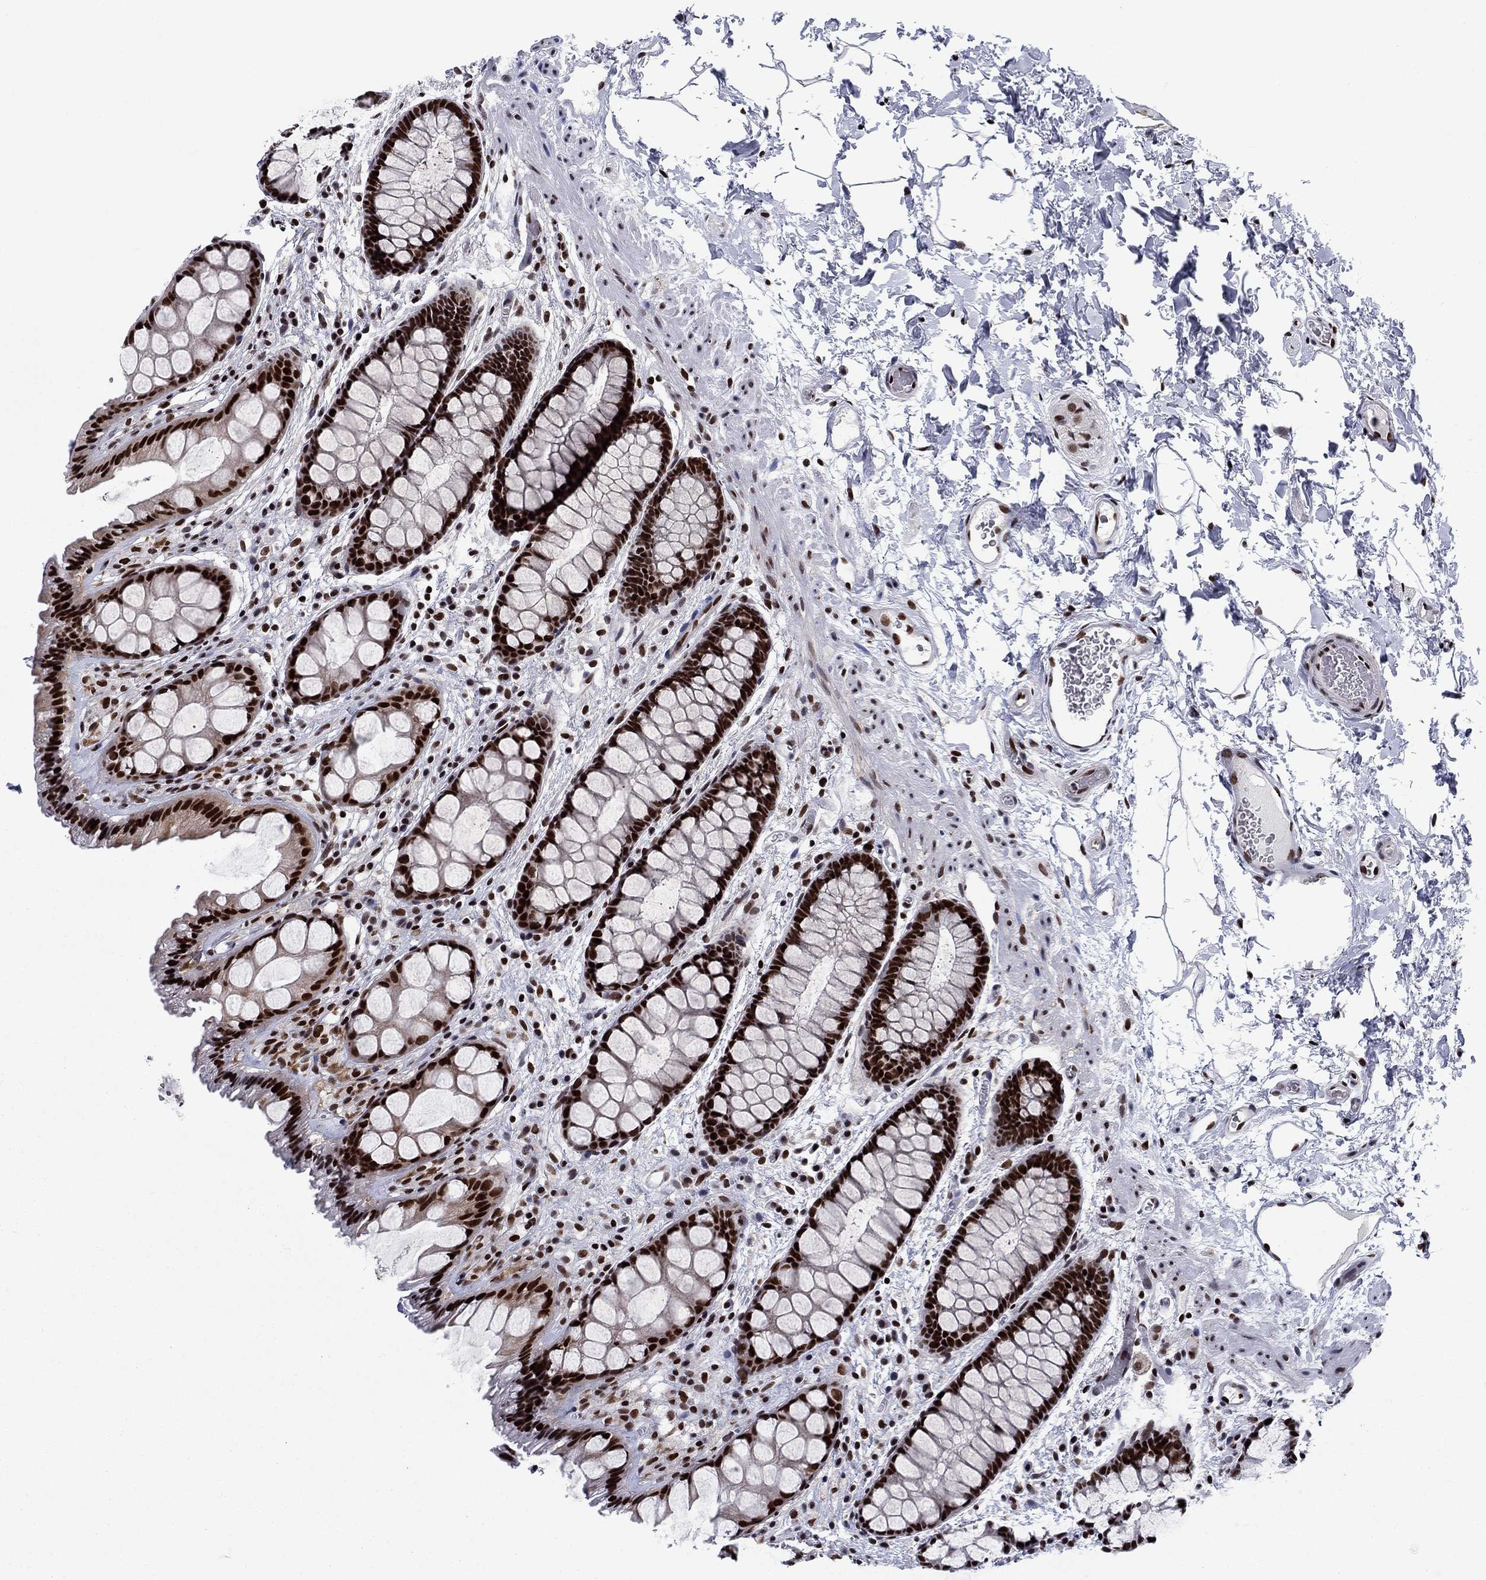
{"staining": {"intensity": "strong", "quantity": ">75%", "location": "nuclear"}, "tissue": "rectum", "cell_type": "Glandular cells", "image_type": "normal", "snomed": [{"axis": "morphology", "description": "Normal tissue, NOS"}, {"axis": "topography", "description": "Rectum"}], "caption": "The image exhibits staining of normal rectum, revealing strong nuclear protein staining (brown color) within glandular cells.", "gene": "RPRD1B", "patient": {"sex": "female", "age": 62}}